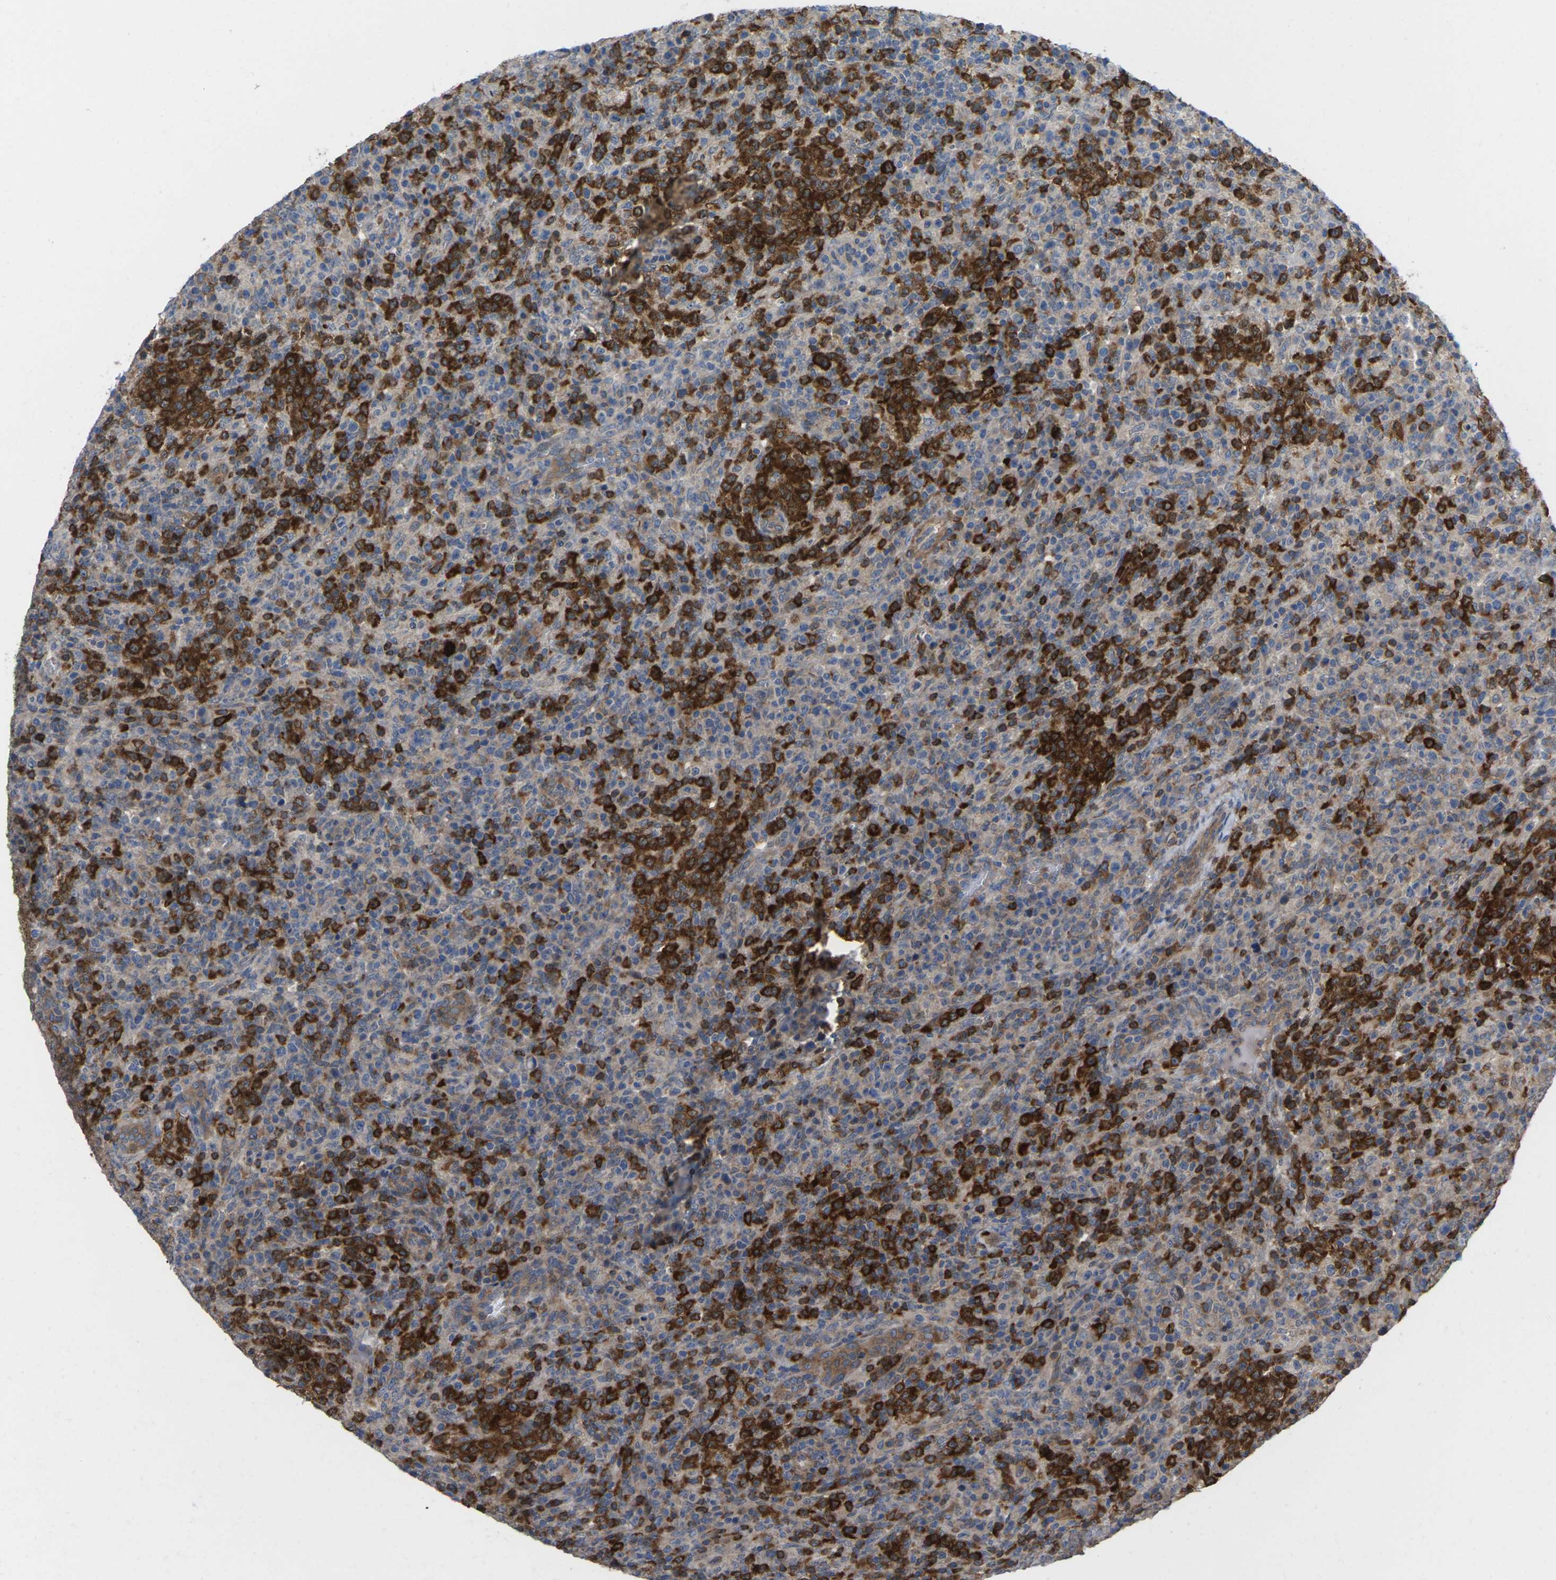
{"staining": {"intensity": "strong", "quantity": "25%-75%", "location": "cytoplasmic/membranous"}, "tissue": "lymphoma", "cell_type": "Tumor cells", "image_type": "cancer", "snomed": [{"axis": "morphology", "description": "Malignant lymphoma, non-Hodgkin's type, High grade"}, {"axis": "topography", "description": "Lymph node"}], "caption": "High-grade malignant lymphoma, non-Hodgkin's type stained with a protein marker exhibits strong staining in tumor cells.", "gene": "TIAM1", "patient": {"sex": "female", "age": 76}}